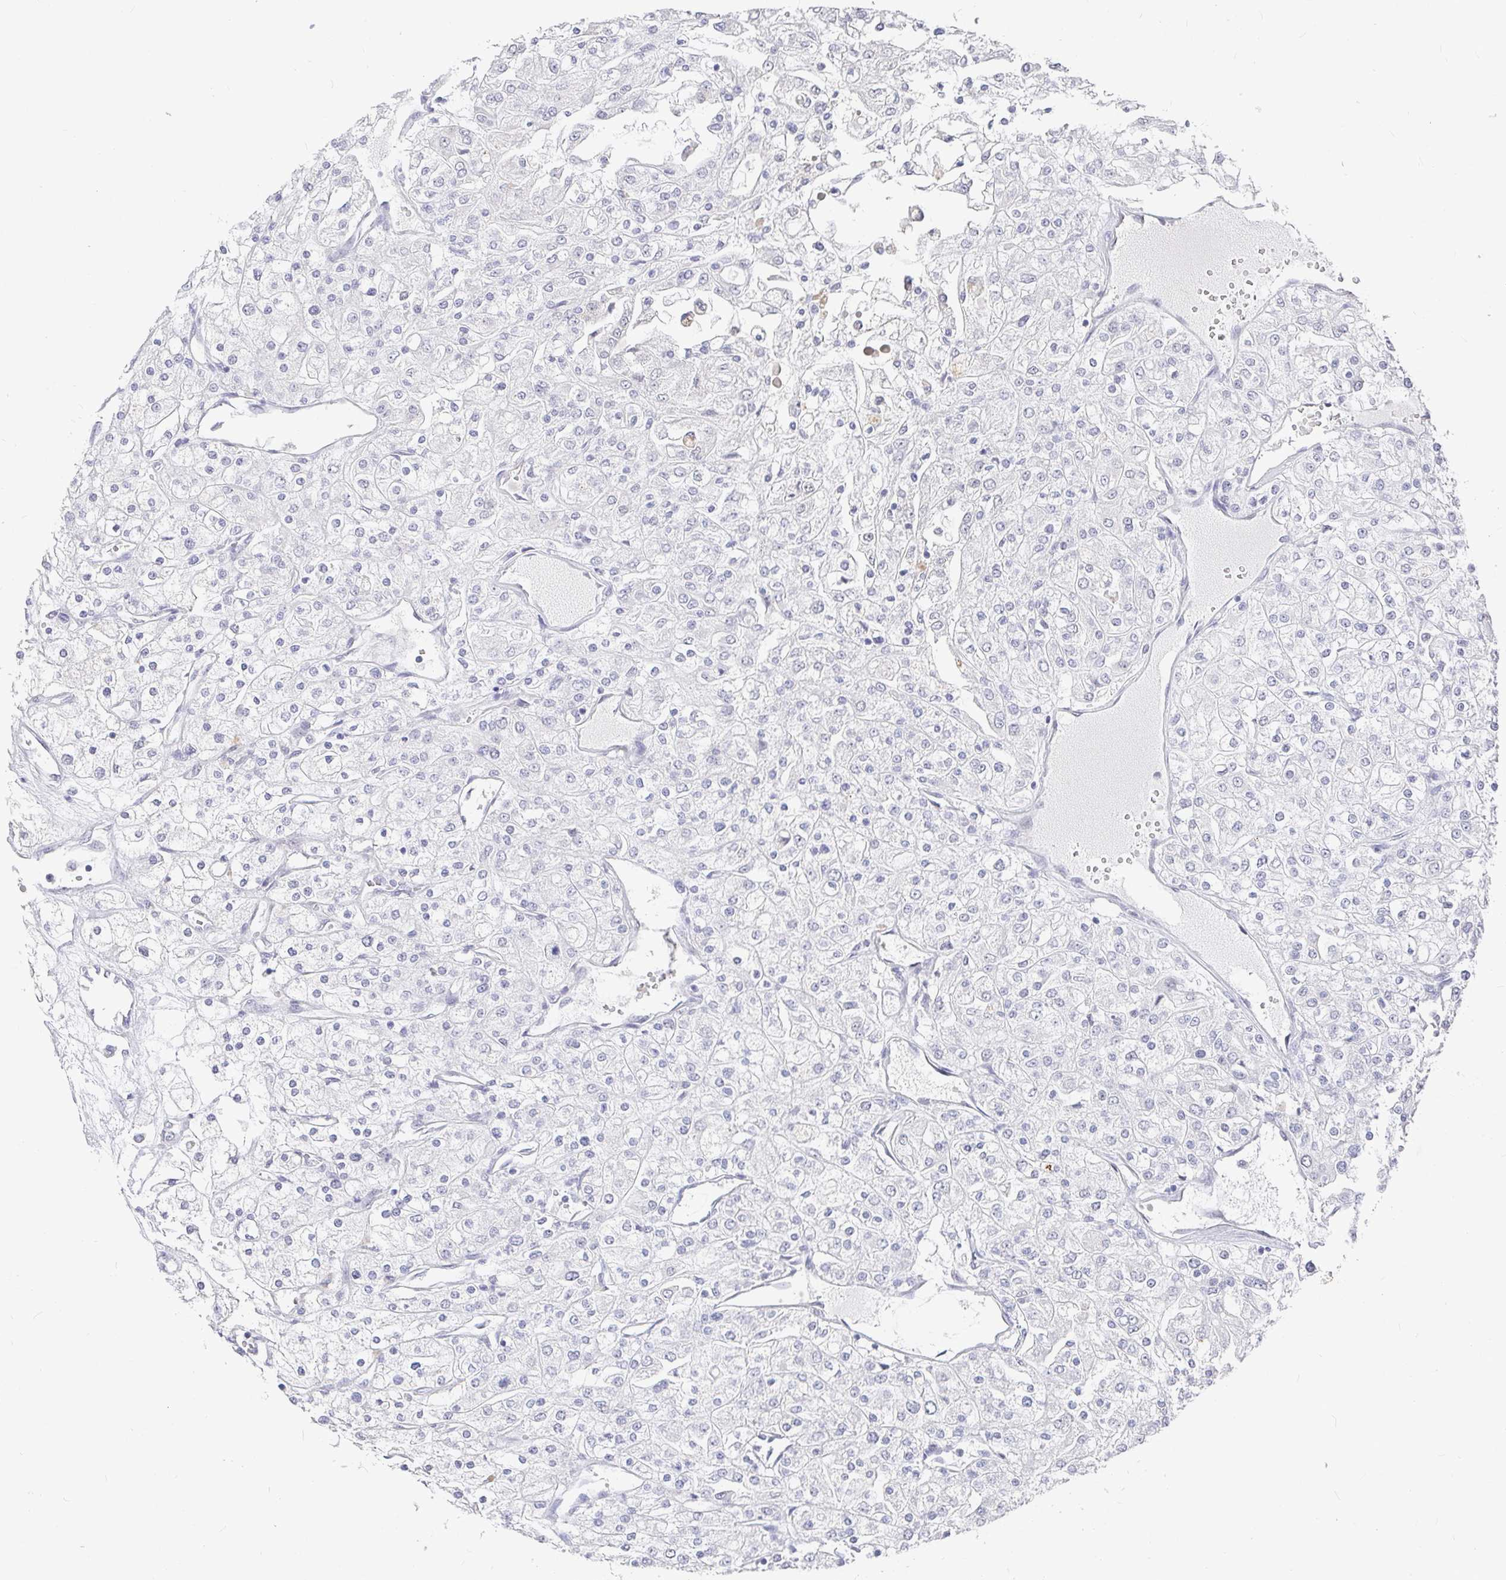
{"staining": {"intensity": "negative", "quantity": "none", "location": "none"}, "tissue": "renal cancer", "cell_type": "Tumor cells", "image_type": "cancer", "snomed": [{"axis": "morphology", "description": "Adenocarcinoma, NOS"}, {"axis": "topography", "description": "Kidney"}], "caption": "The photomicrograph exhibits no staining of tumor cells in renal cancer.", "gene": "RCOR1", "patient": {"sex": "male", "age": 80}}